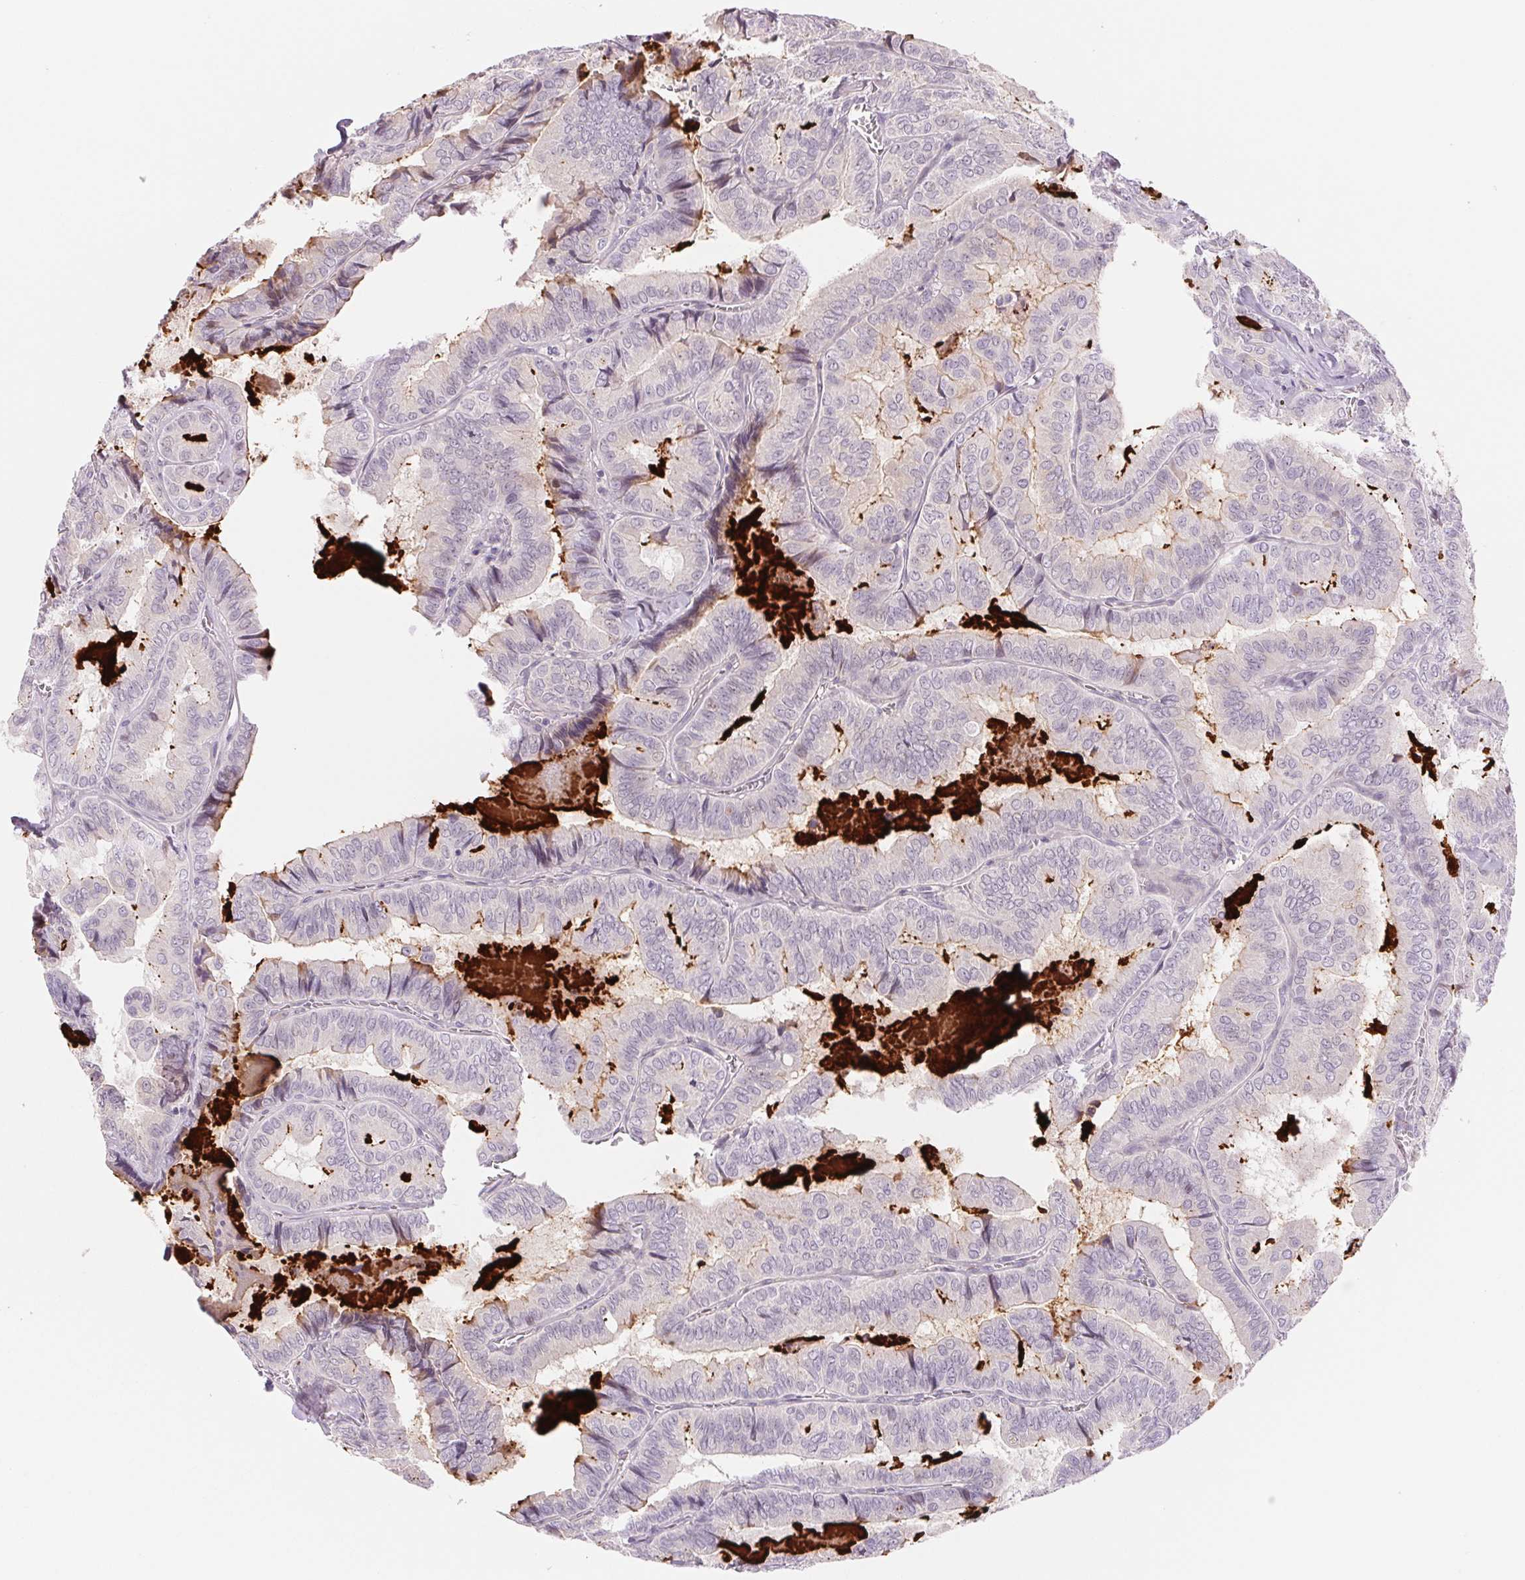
{"staining": {"intensity": "negative", "quantity": "none", "location": "none"}, "tissue": "thyroid cancer", "cell_type": "Tumor cells", "image_type": "cancer", "snomed": [{"axis": "morphology", "description": "Papillary adenocarcinoma, NOS"}, {"axis": "topography", "description": "Thyroid gland"}], "caption": "The histopathology image shows no significant staining in tumor cells of thyroid cancer.", "gene": "CCDC168", "patient": {"sex": "female", "age": 75}}